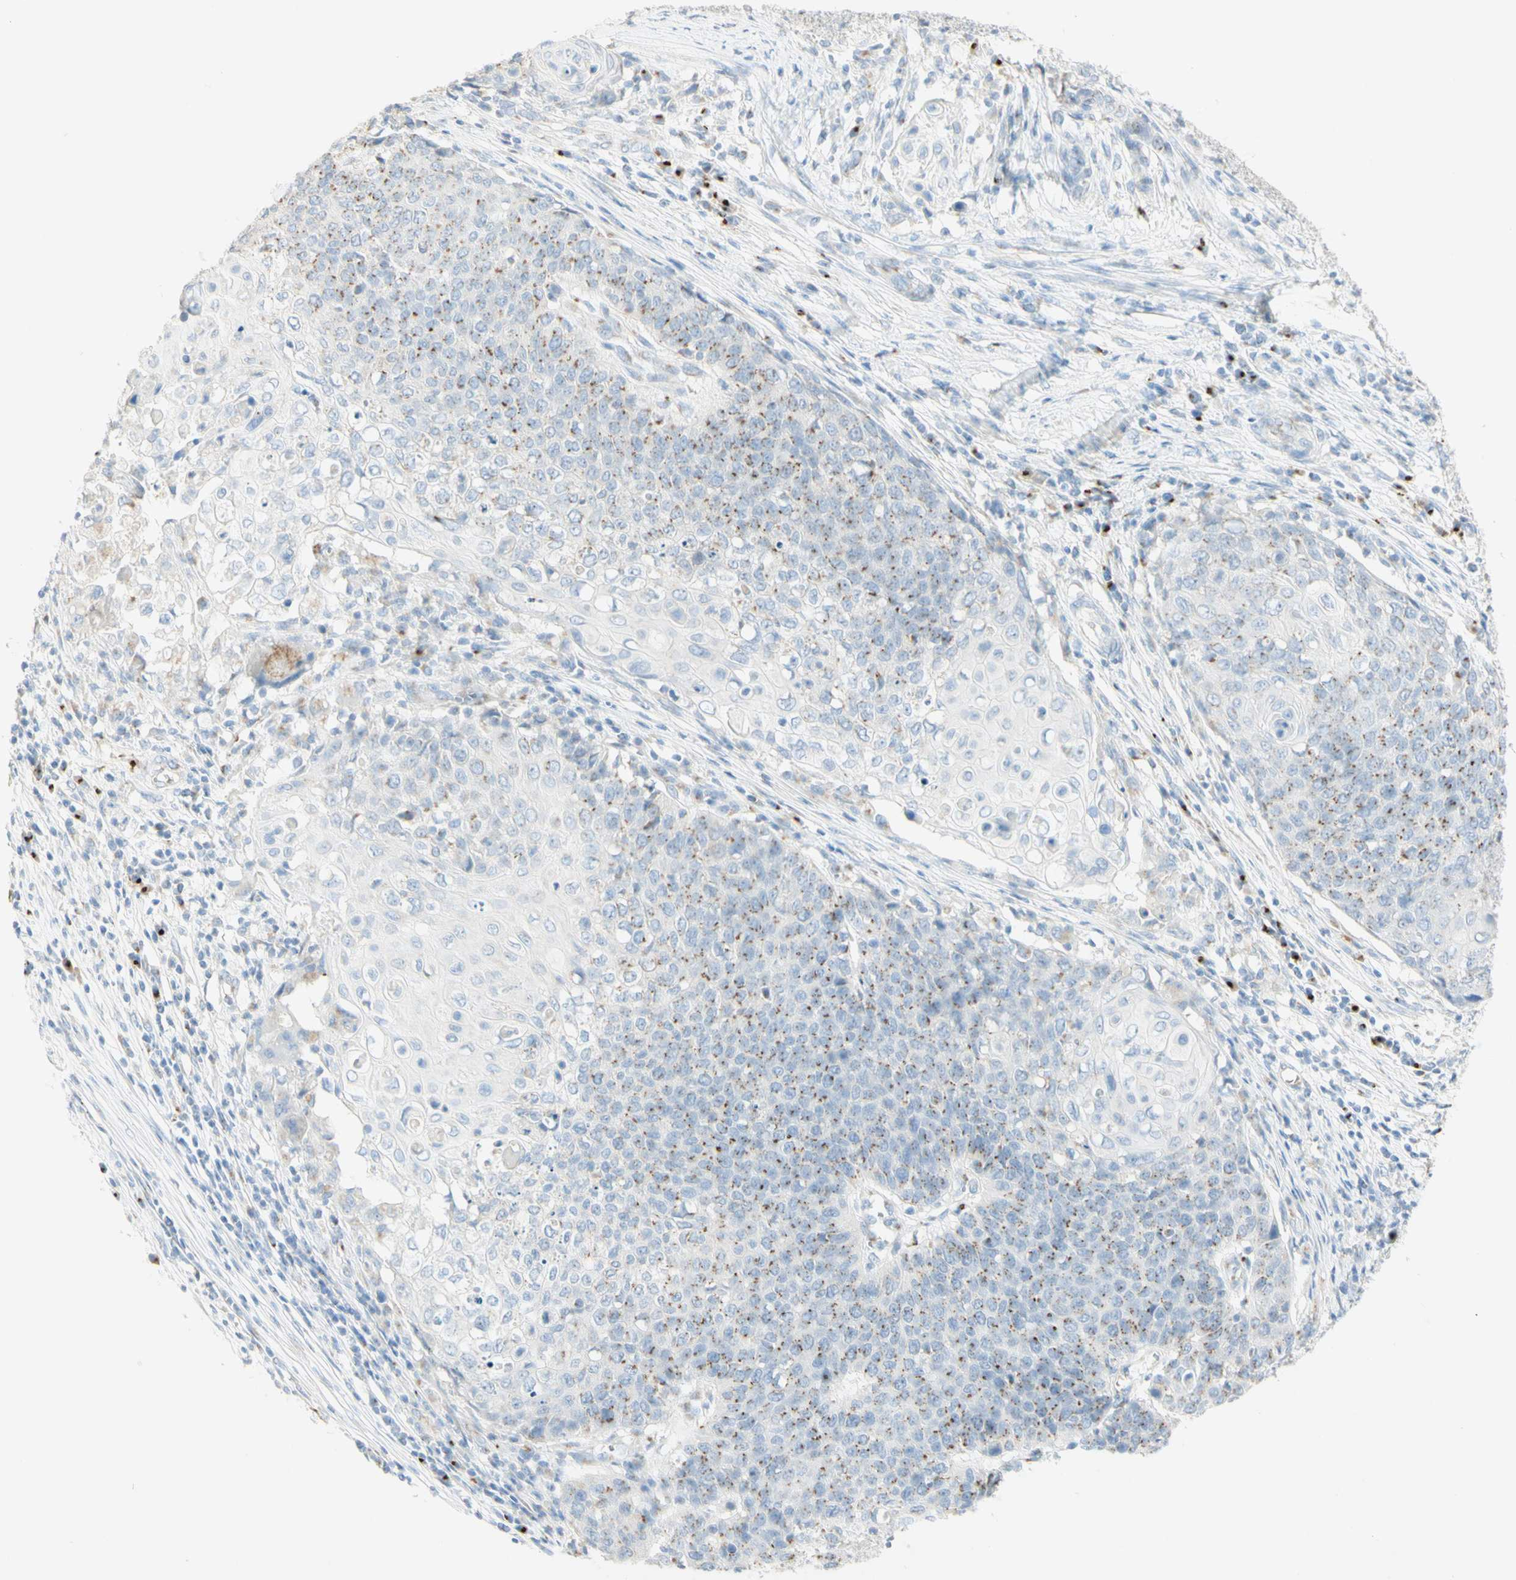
{"staining": {"intensity": "moderate", "quantity": ">75%", "location": "cytoplasmic/membranous"}, "tissue": "cervical cancer", "cell_type": "Tumor cells", "image_type": "cancer", "snomed": [{"axis": "morphology", "description": "Squamous cell carcinoma, NOS"}, {"axis": "topography", "description": "Cervix"}], "caption": "This histopathology image displays IHC staining of human cervical cancer, with medium moderate cytoplasmic/membranous staining in approximately >75% of tumor cells.", "gene": "MANEA", "patient": {"sex": "female", "age": 39}}